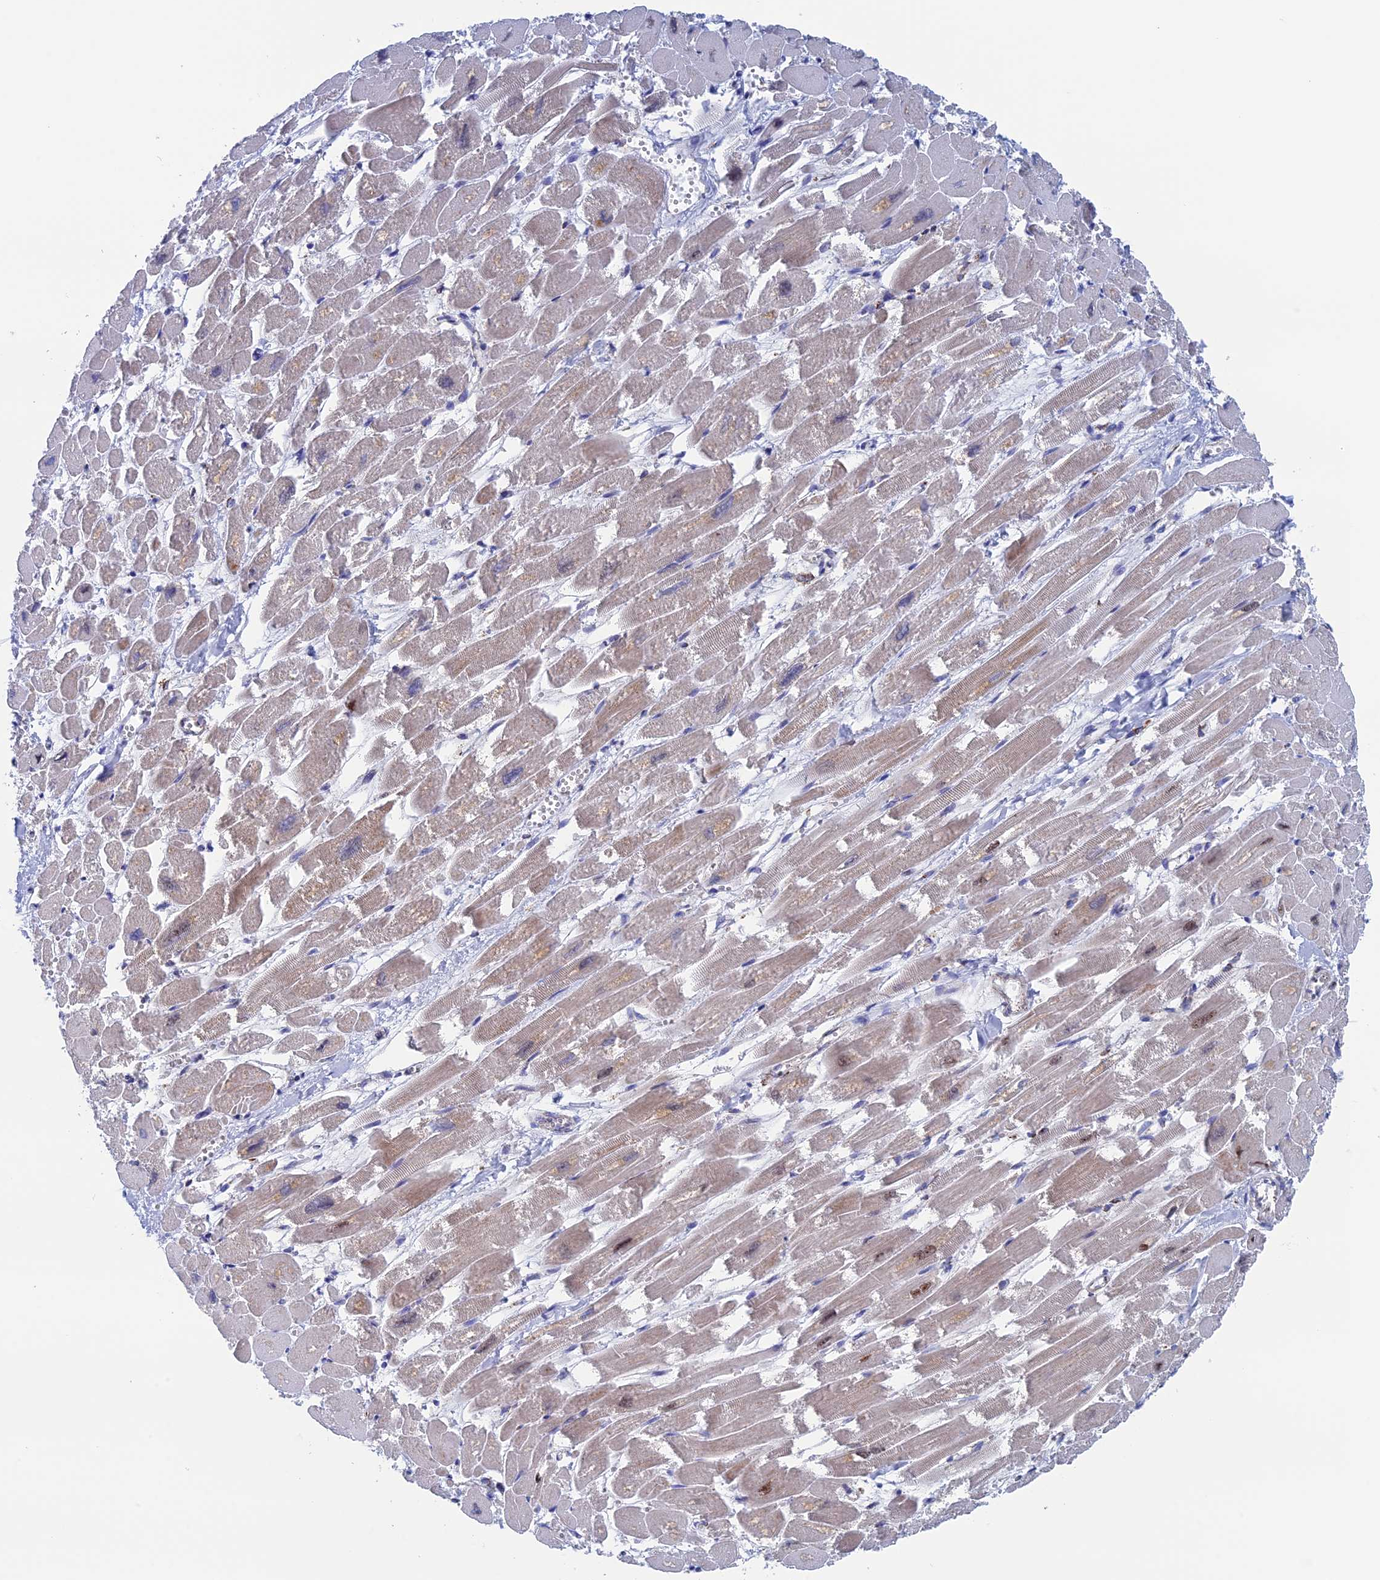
{"staining": {"intensity": "moderate", "quantity": "25%-75%", "location": "cytoplasmic/membranous"}, "tissue": "heart muscle", "cell_type": "Cardiomyocytes", "image_type": "normal", "snomed": [{"axis": "morphology", "description": "Normal tissue, NOS"}, {"axis": "topography", "description": "Heart"}], "caption": "This is a histology image of immunohistochemistry (IHC) staining of unremarkable heart muscle, which shows moderate positivity in the cytoplasmic/membranous of cardiomyocytes.", "gene": "WDR83", "patient": {"sex": "male", "age": 54}}